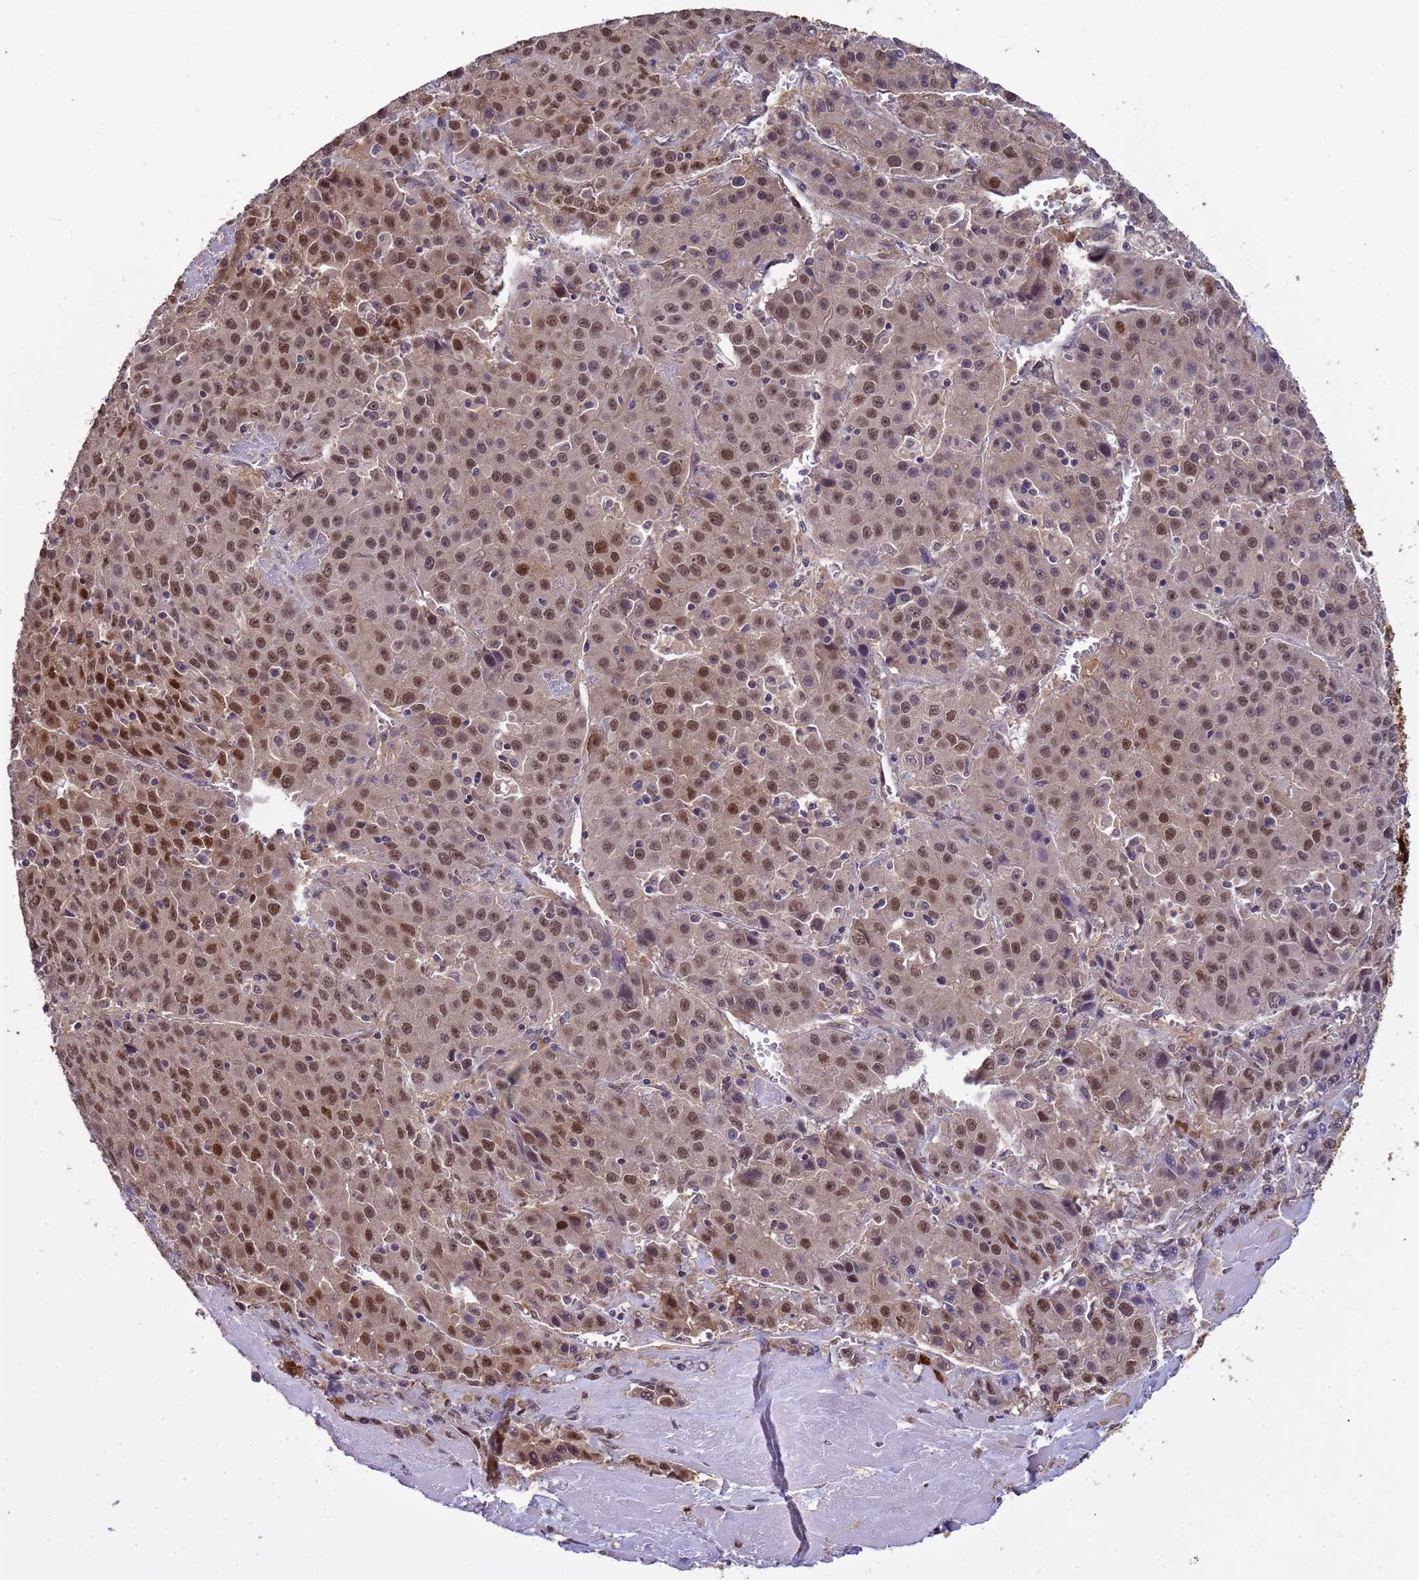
{"staining": {"intensity": "moderate", "quantity": ">75%", "location": "nuclear"}, "tissue": "liver cancer", "cell_type": "Tumor cells", "image_type": "cancer", "snomed": [{"axis": "morphology", "description": "Carcinoma, Hepatocellular, NOS"}, {"axis": "topography", "description": "Liver"}], "caption": "Hepatocellular carcinoma (liver) tissue shows moderate nuclear staining in about >75% of tumor cells, visualized by immunohistochemistry.", "gene": "ZBTB5", "patient": {"sex": "female", "age": 53}}